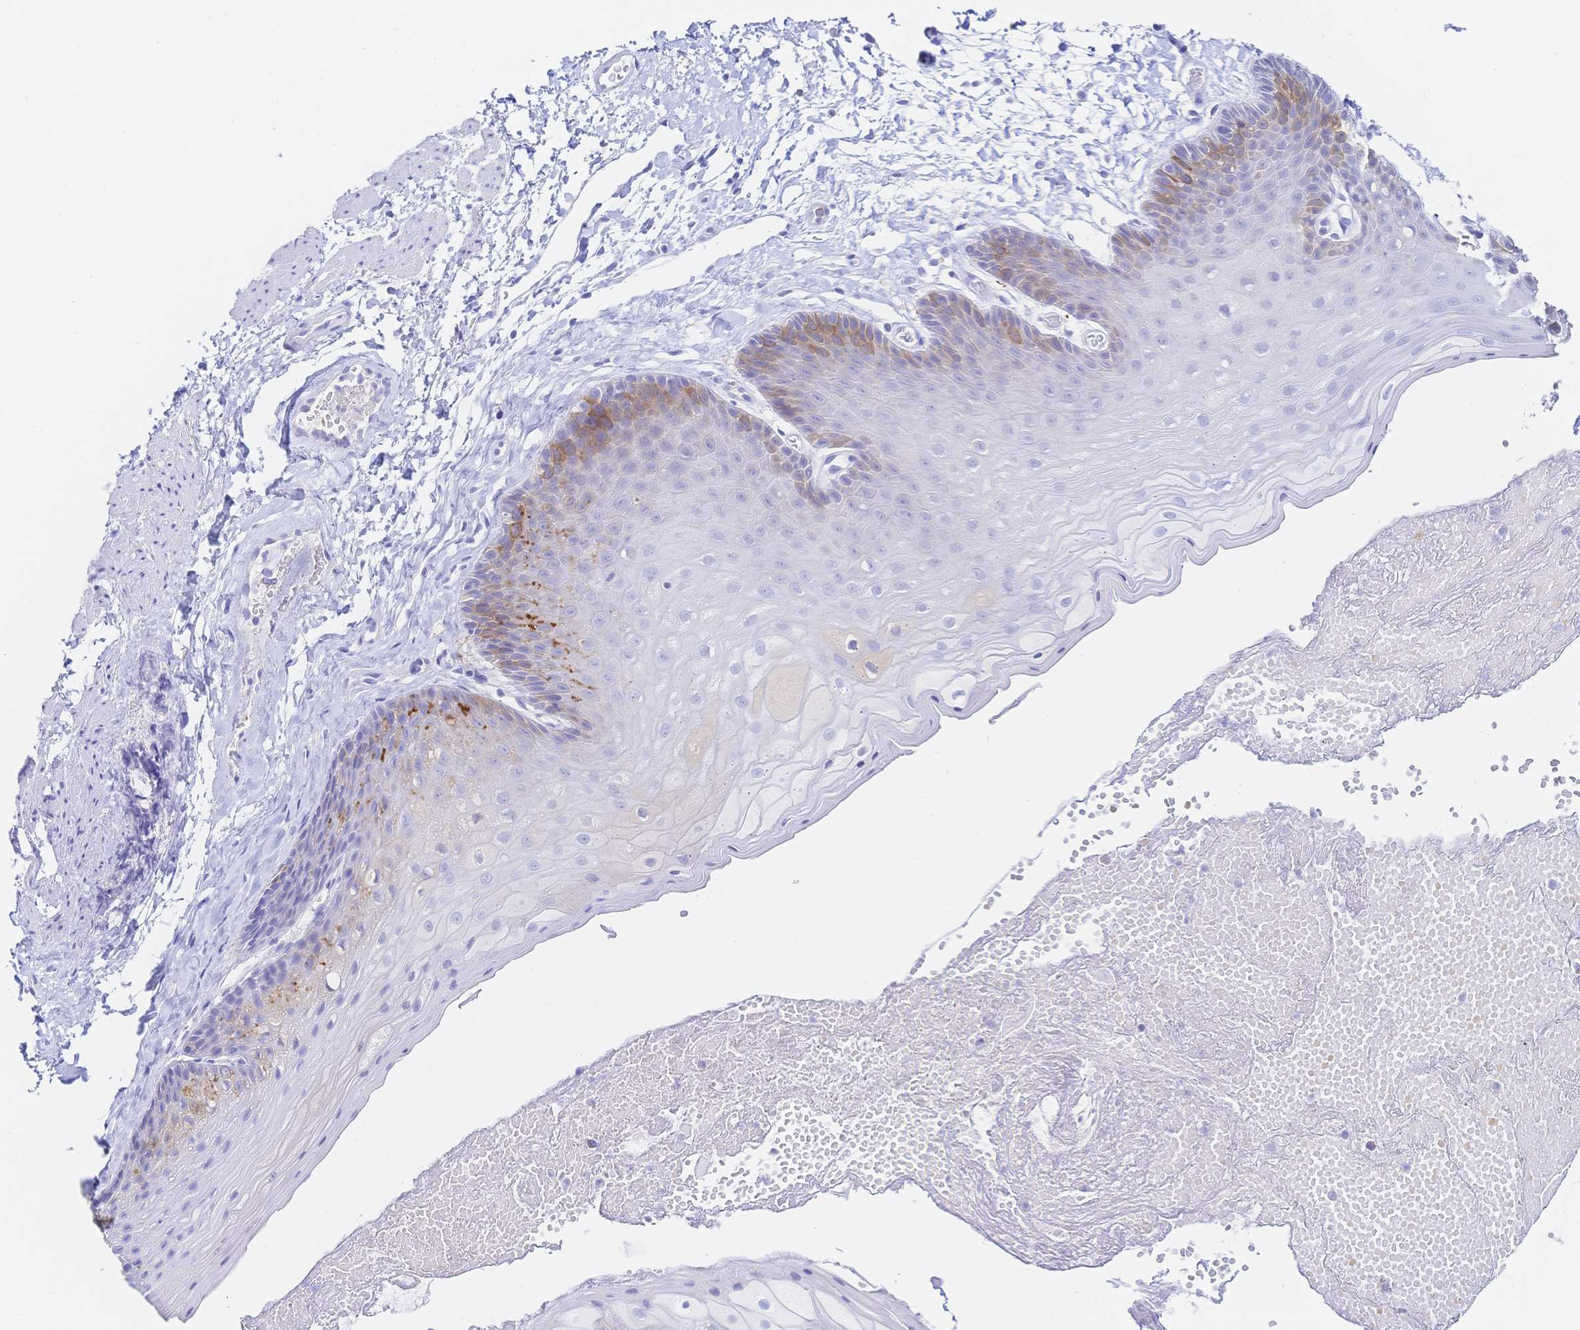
{"staining": {"intensity": "moderate", "quantity": "<25%", "location": "cytoplasmic/membranous"}, "tissue": "skin", "cell_type": "Epidermal cells", "image_type": "normal", "snomed": [{"axis": "morphology", "description": "Normal tissue, NOS"}, {"axis": "topography", "description": "Anal"}], "caption": "An IHC photomicrograph of benign tissue is shown. Protein staining in brown labels moderate cytoplasmic/membranous positivity in skin within epidermal cells.", "gene": "RRM1", "patient": {"sex": "male", "age": 53}}